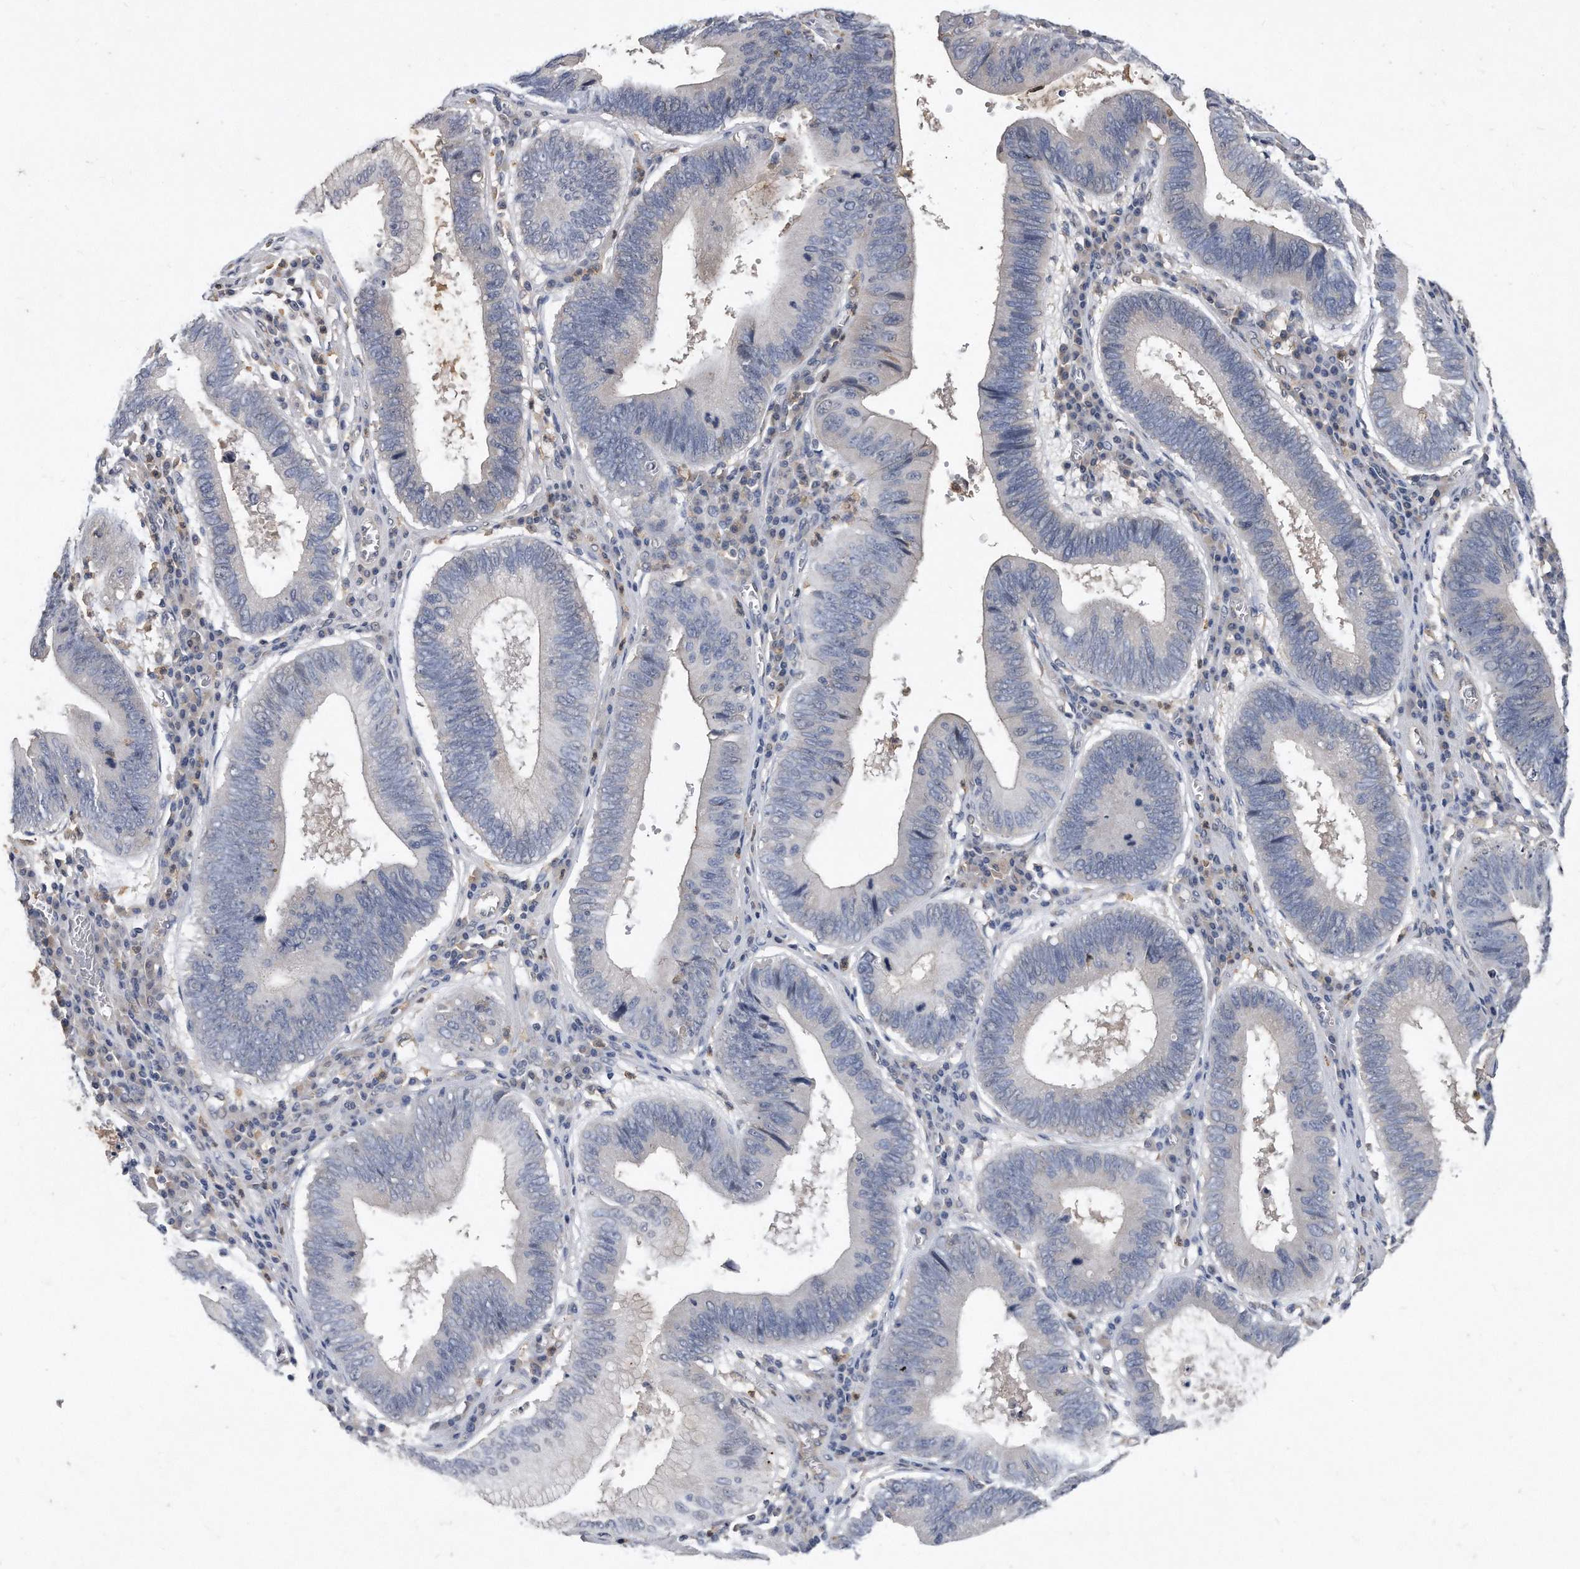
{"staining": {"intensity": "negative", "quantity": "none", "location": "none"}, "tissue": "stomach cancer", "cell_type": "Tumor cells", "image_type": "cancer", "snomed": [{"axis": "morphology", "description": "Adenocarcinoma, NOS"}, {"axis": "topography", "description": "Stomach"}], "caption": "There is no significant expression in tumor cells of stomach cancer (adenocarcinoma). (Immunohistochemistry, brightfield microscopy, high magnification).", "gene": "HOMER3", "patient": {"sex": "male", "age": 59}}